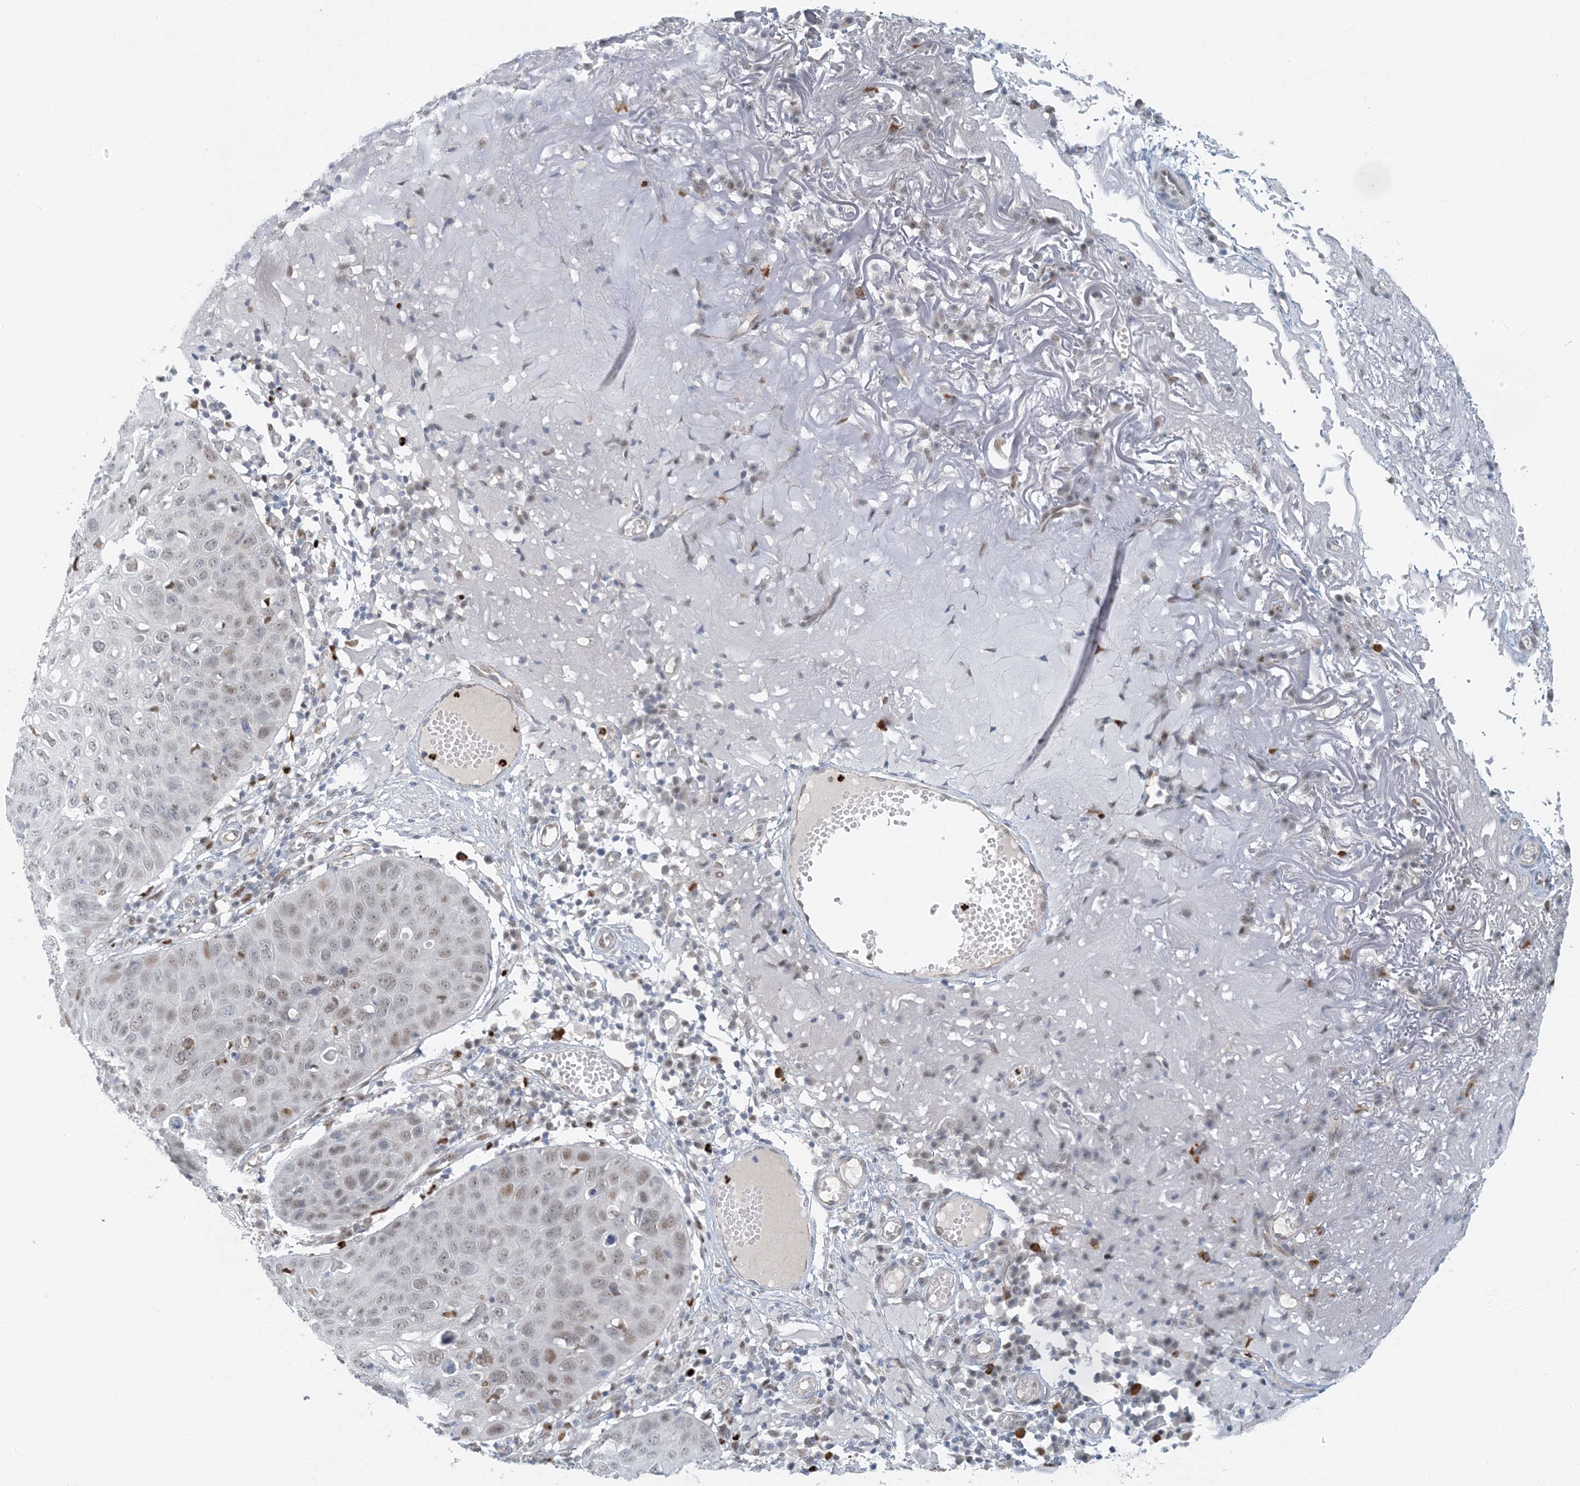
{"staining": {"intensity": "weak", "quantity": "<25%", "location": "nuclear"}, "tissue": "skin cancer", "cell_type": "Tumor cells", "image_type": "cancer", "snomed": [{"axis": "morphology", "description": "Squamous cell carcinoma, NOS"}, {"axis": "topography", "description": "Skin"}], "caption": "Tumor cells are negative for brown protein staining in skin squamous cell carcinoma.", "gene": "AK9", "patient": {"sex": "female", "age": 90}}